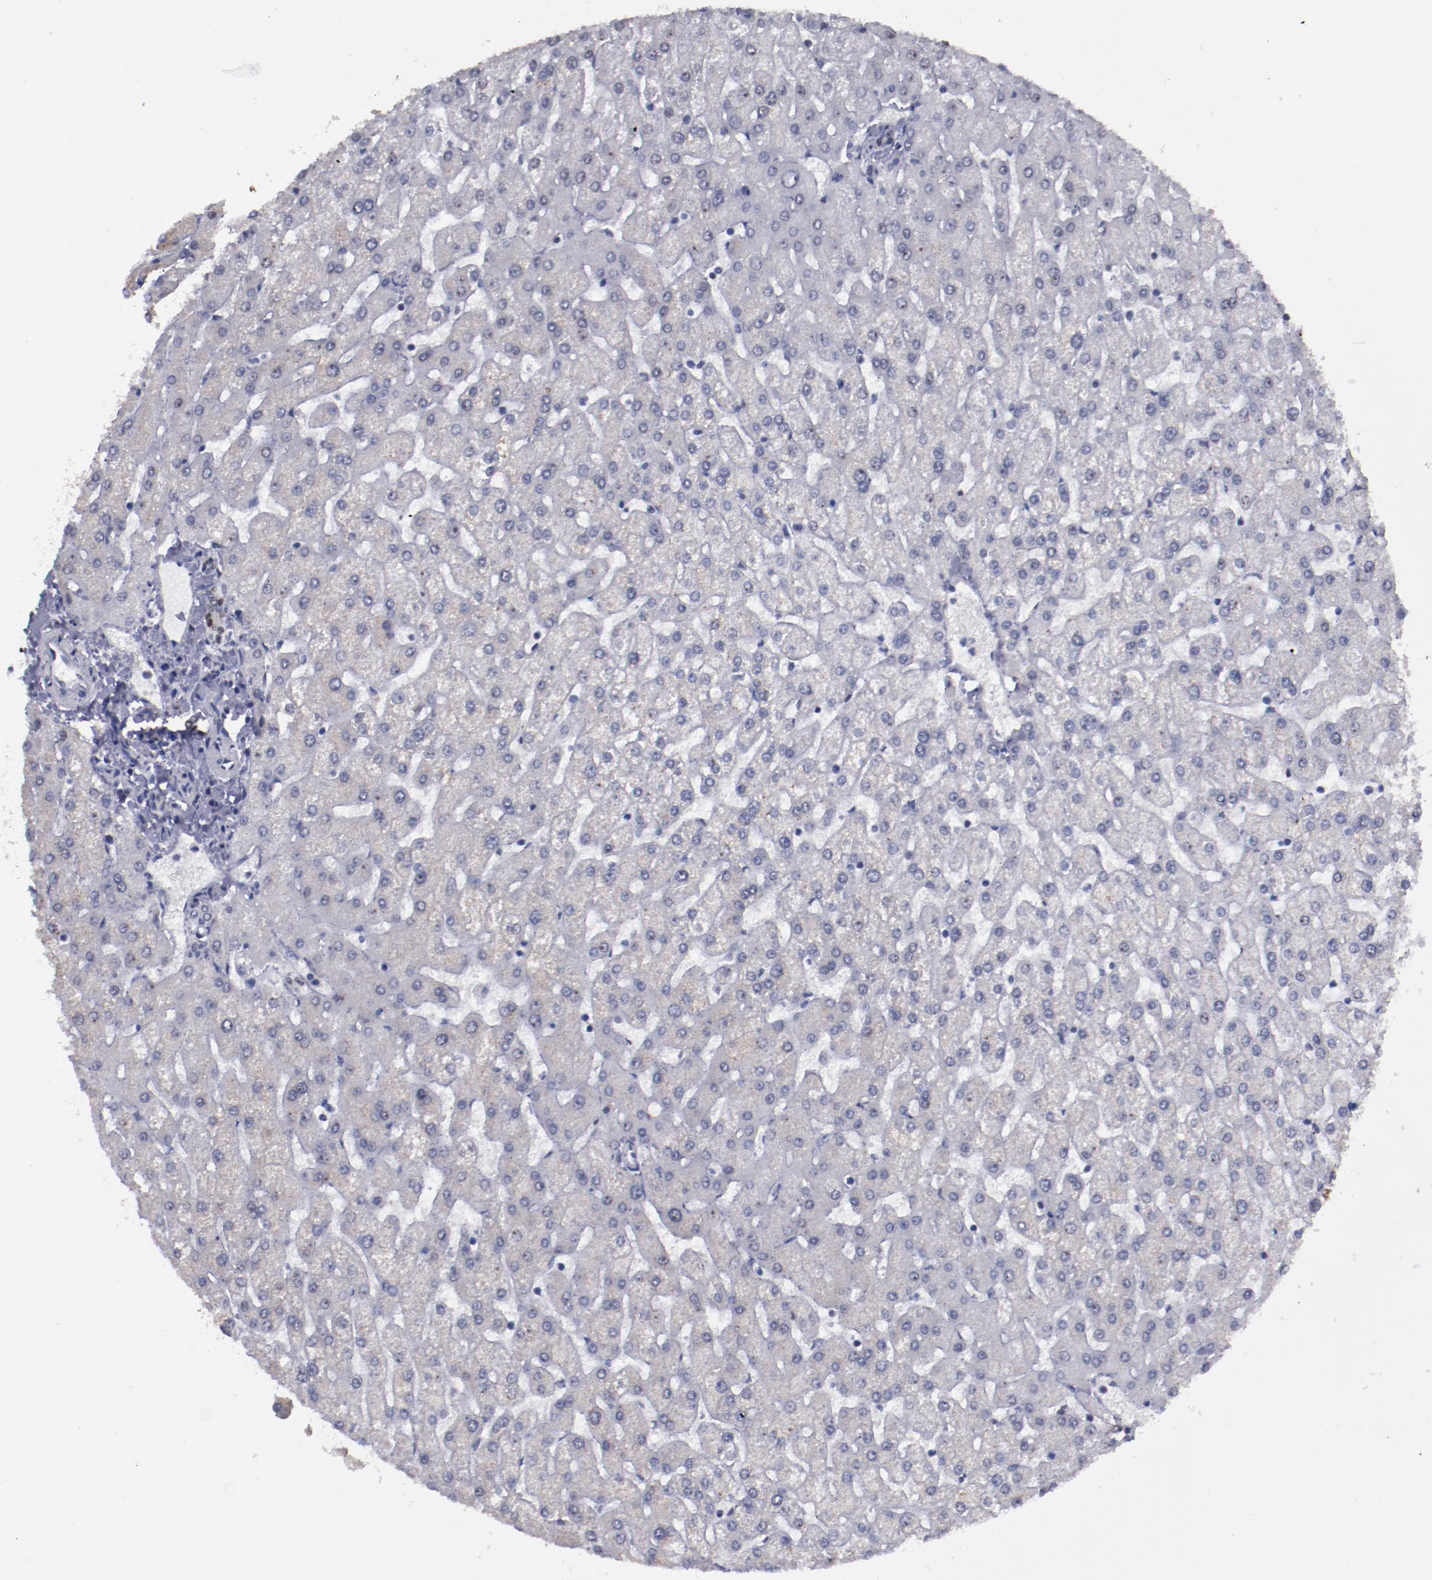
{"staining": {"intensity": "strong", "quantity": ">75%", "location": "nuclear"}, "tissue": "liver", "cell_type": "Cholangiocytes", "image_type": "normal", "snomed": [{"axis": "morphology", "description": "Normal tissue, NOS"}, {"axis": "topography", "description": "Liver"}], "caption": "Strong nuclear protein positivity is identified in about >75% of cholangiocytes in liver.", "gene": "HNRNPA1L3", "patient": {"sex": "female", "age": 32}}